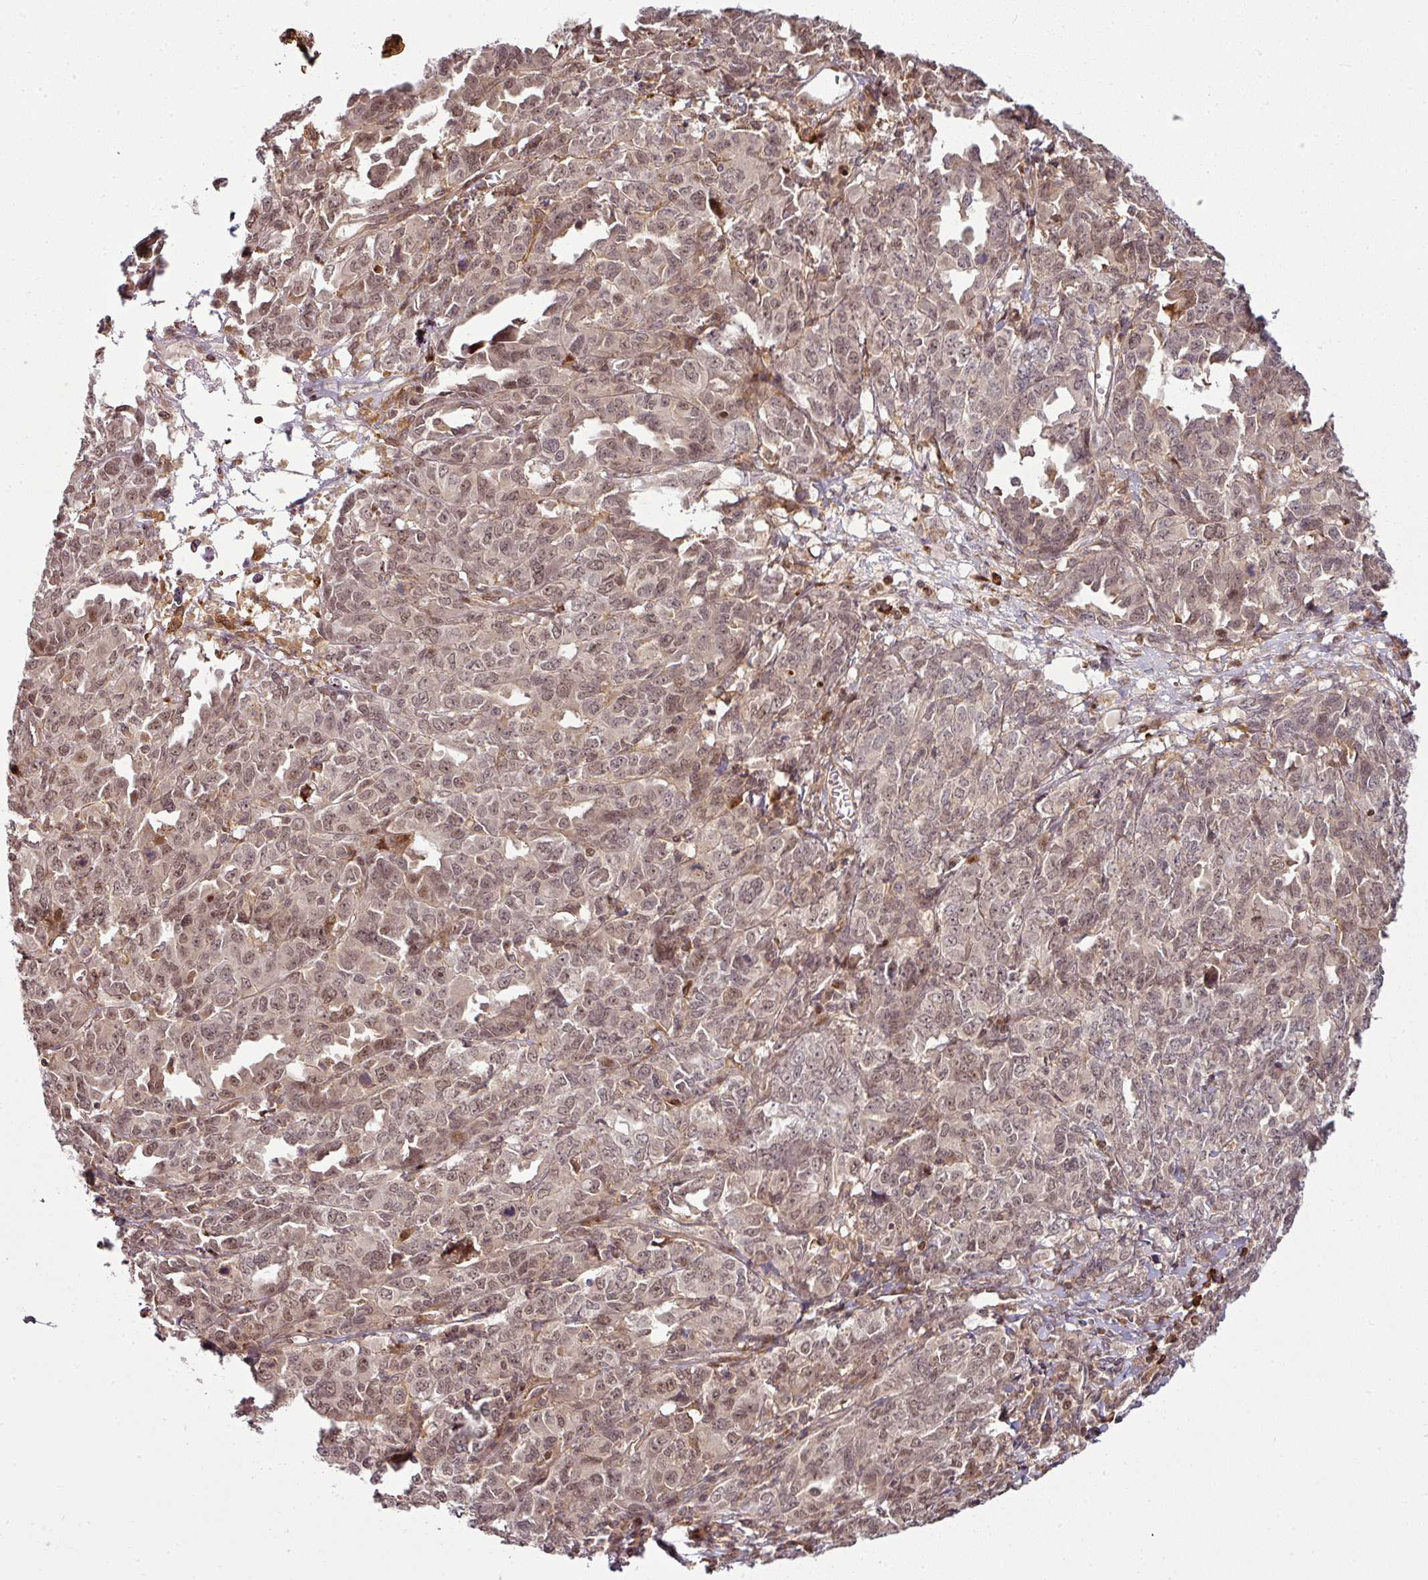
{"staining": {"intensity": "moderate", "quantity": ">75%", "location": "nuclear"}, "tissue": "ovarian cancer", "cell_type": "Tumor cells", "image_type": "cancer", "snomed": [{"axis": "morphology", "description": "Adenocarcinoma, NOS"}, {"axis": "morphology", "description": "Carcinoma, endometroid"}, {"axis": "topography", "description": "Ovary"}], "caption": "Ovarian cancer (endometroid carcinoma) stained with DAB (3,3'-diaminobenzidine) IHC exhibits medium levels of moderate nuclear positivity in about >75% of tumor cells.", "gene": "ATAT1", "patient": {"sex": "female", "age": 72}}